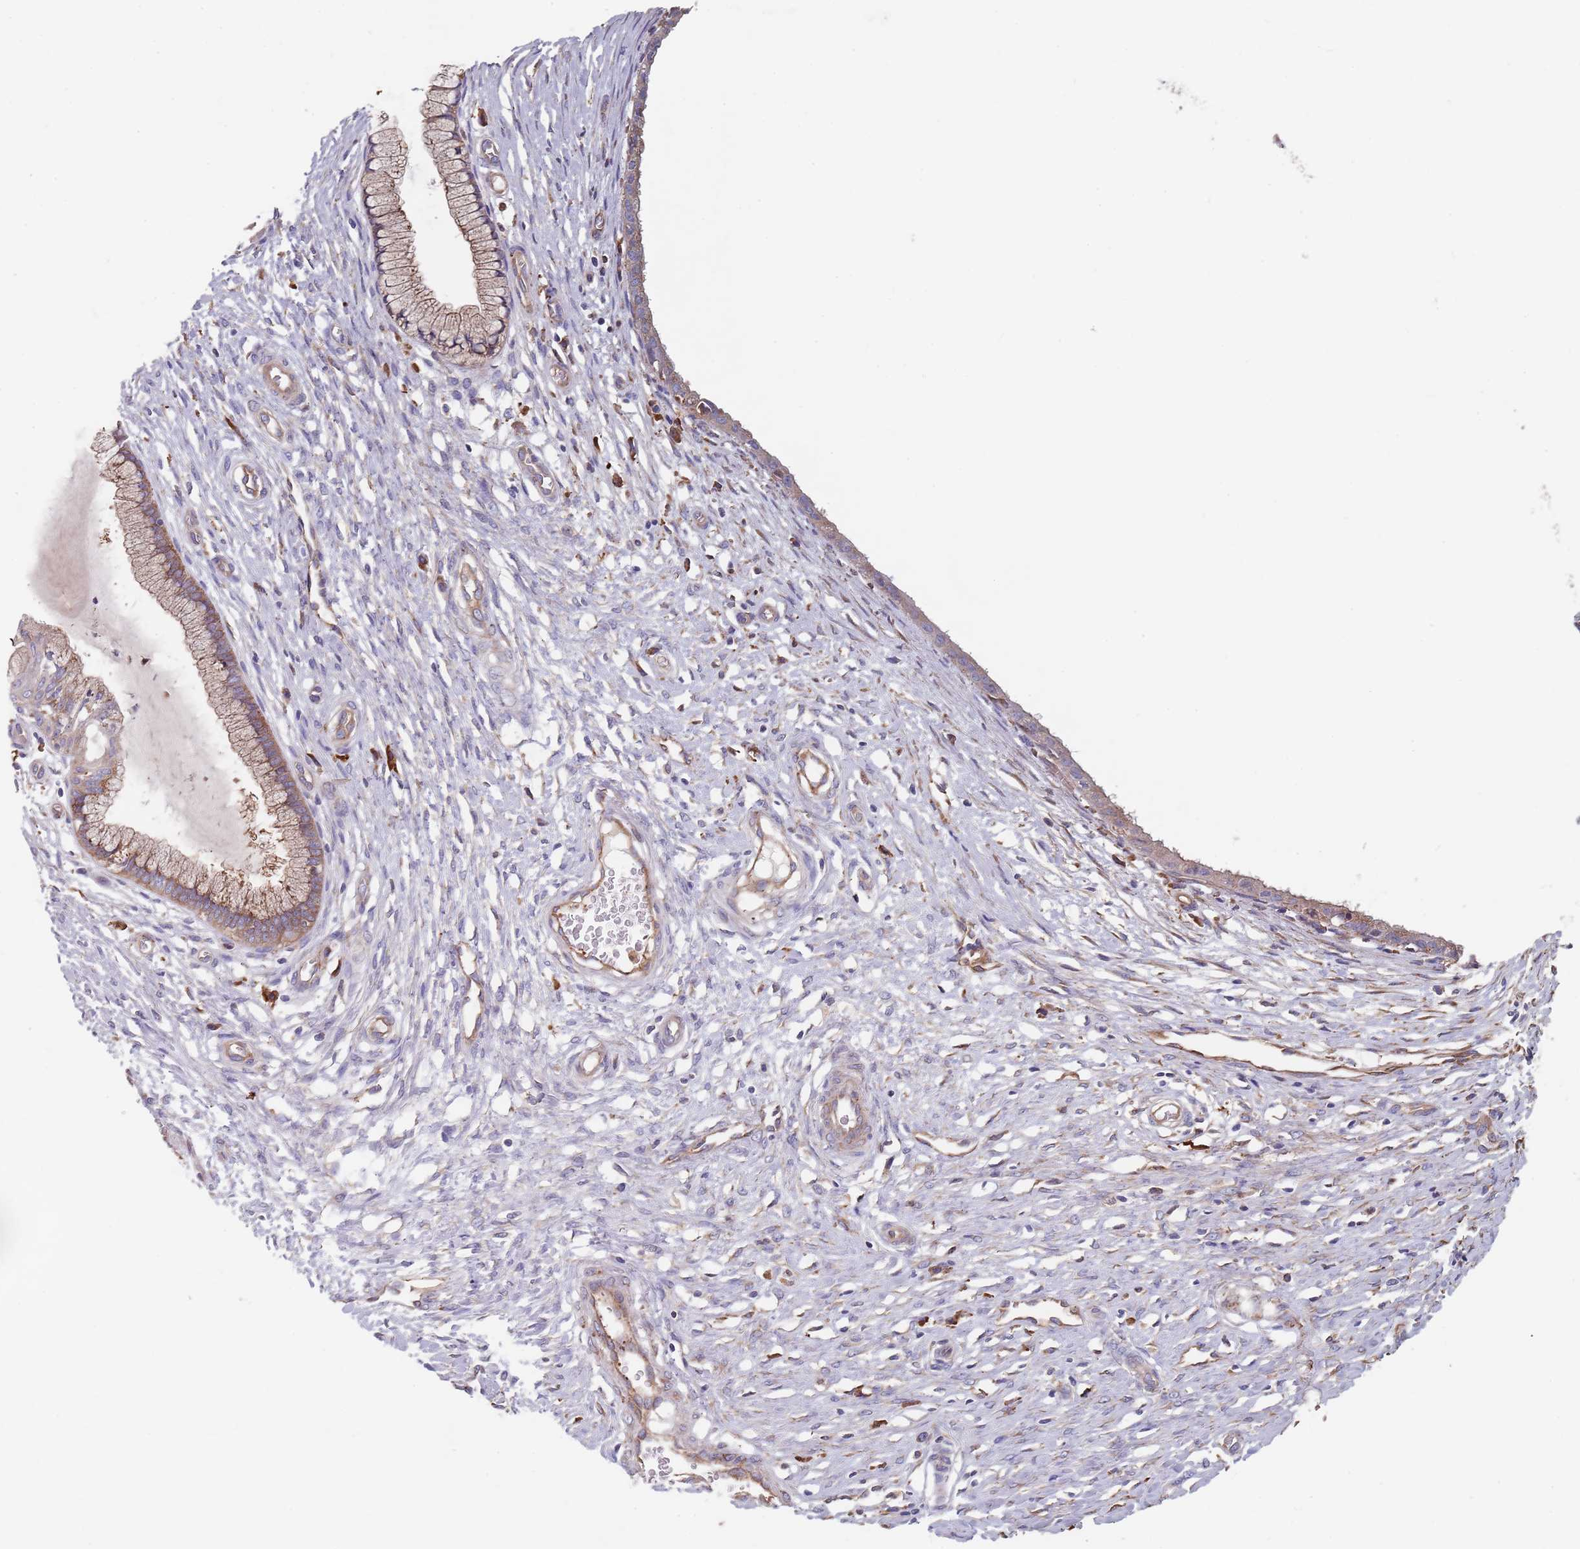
{"staining": {"intensity": "moderate", "quantity": "25%-75%", "location": "cytoplasmic/membranous"}, "tissue": "cervix", "cell_type": "Glandular cells", "image_type": "normal", "snomed": [{"axis": "morphology", "description": "Normal tissue, NOS"}, {"axis": "topography", "description": "Cervix"}], "caption": "DAB (3,3'-diaminobenzidine) immunohistochemical staining of unremarkable cervix displays moderate cytoplasmic/membranous protein staining in approximately 25%-75% of glandular cells. (brown staining indicates protein expression, while blue staining denotes nuclei).", "gene": "DCUN1D3", "patient": {"sex": "female", "age": 55}}